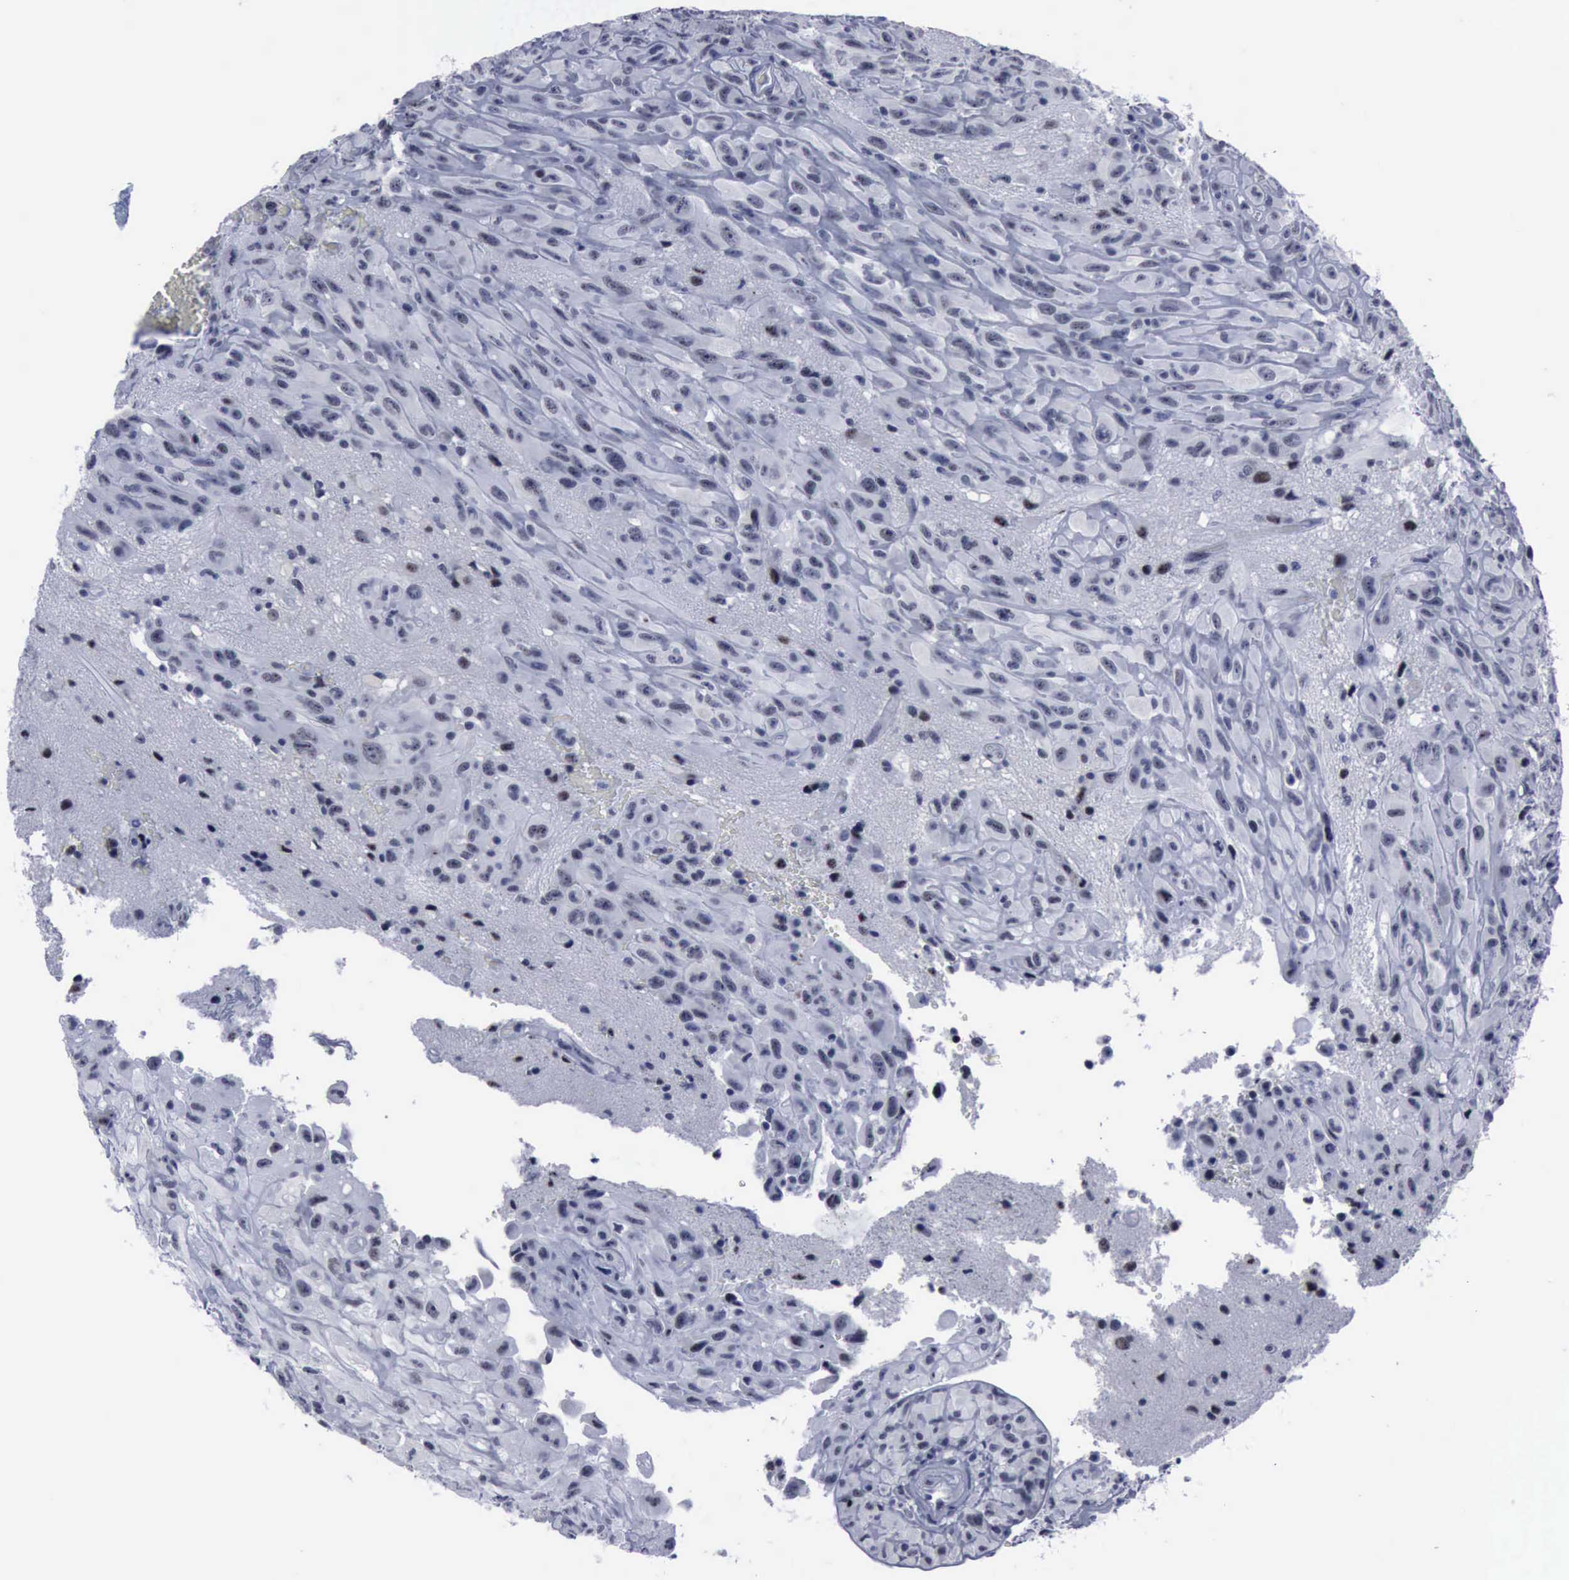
{"staining": {"intensity": "negative", "quantity": "none", "location": "none"}, "tissue": "glioma", "cell_type": "Tumor cells", "image_type": "cancer", "snomed": [{"axis": "morphology", "description": "Glioma, malignant, High grade"}, {"axis": "topography", "description": "Brain"}], "caption": "Tumor cells show no significant protein expression in malignant glioma (high-grade).", "gene": "BRD1", "patient": {"sex": "male", "age": 48}}